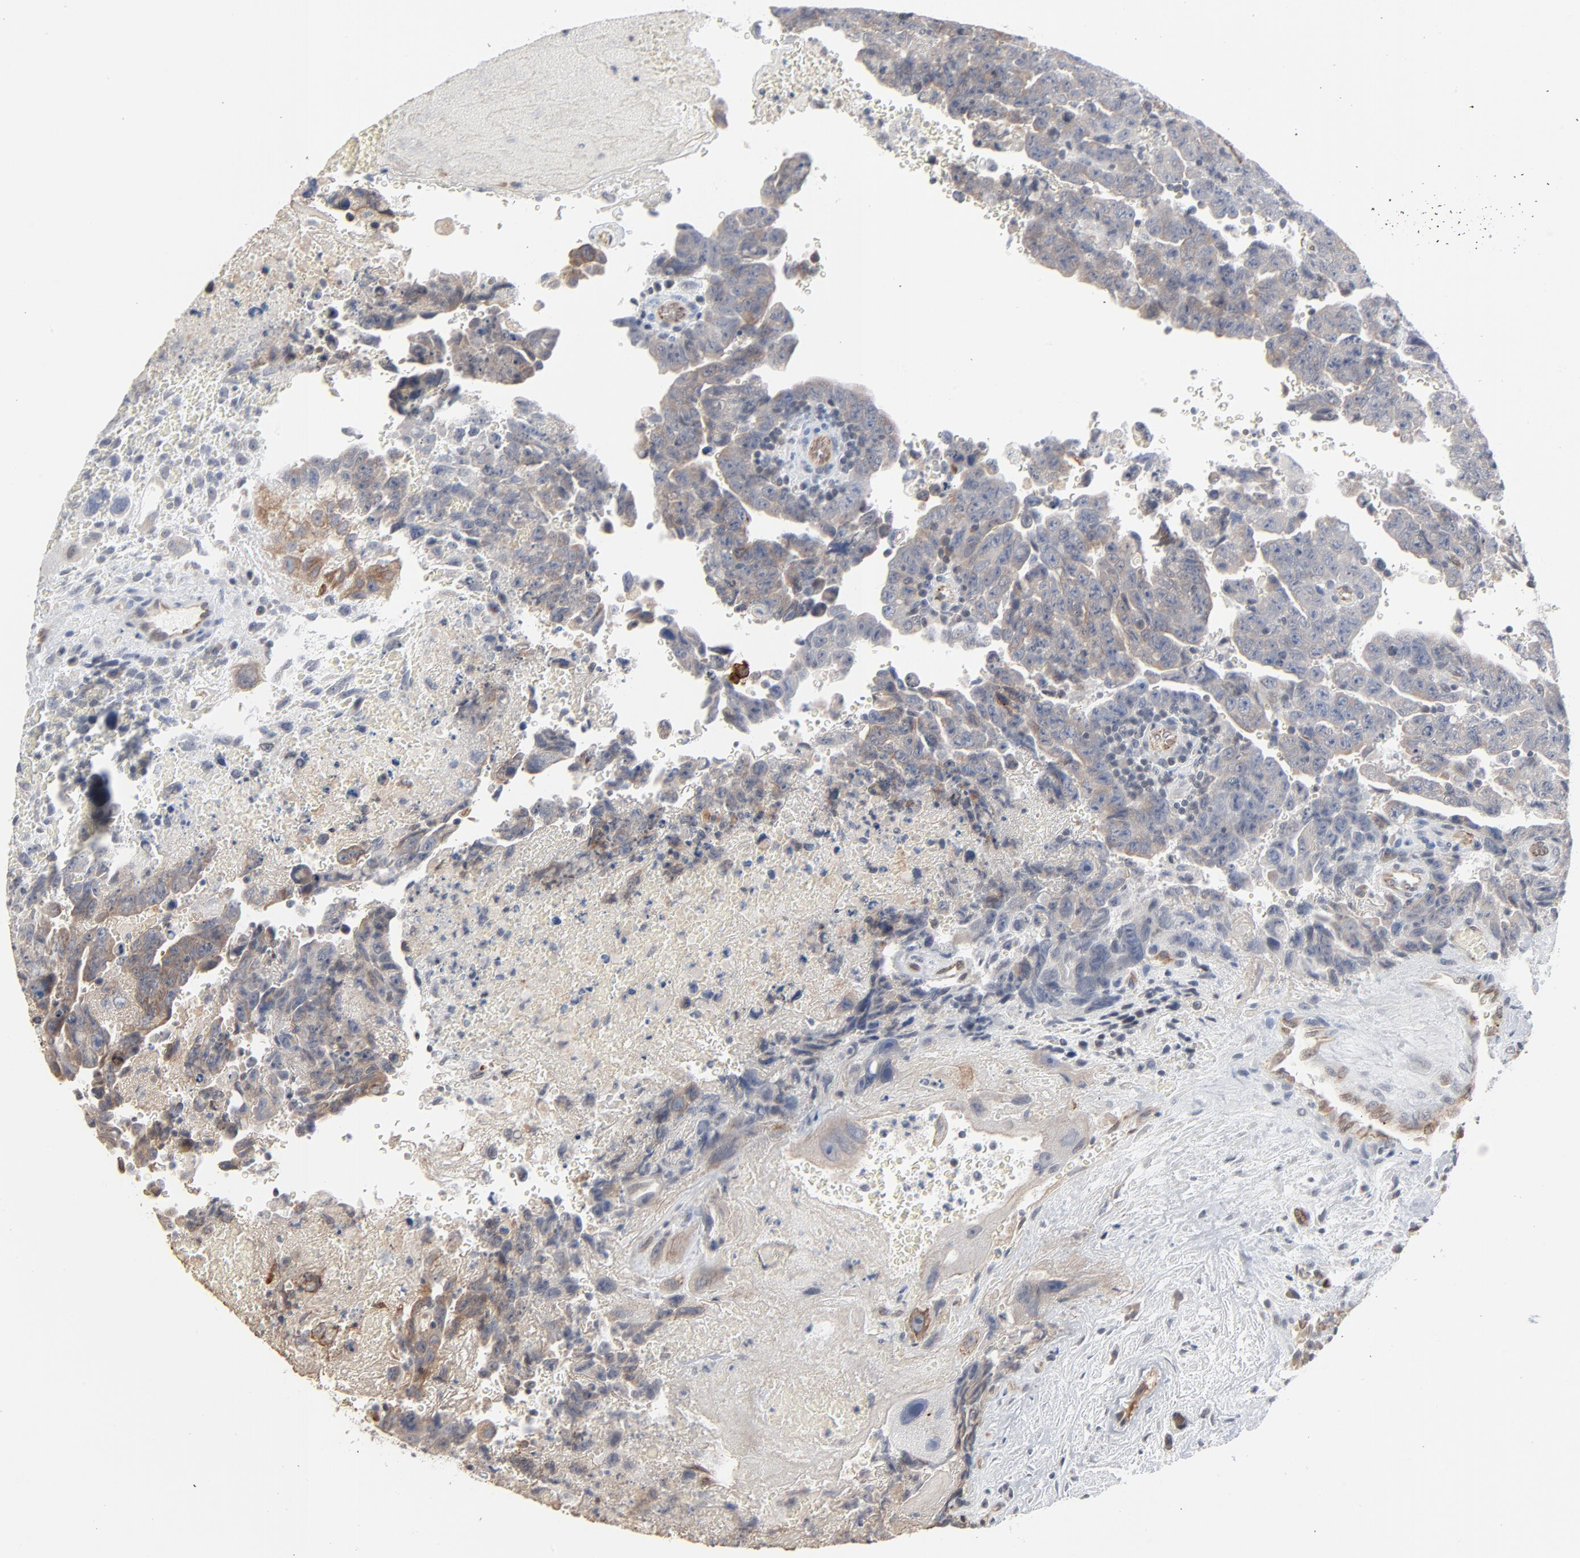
{"staining": {"intensity": "weak", "quantity": ">75%", "location": "cytoplasmic/membranous"}, "tissue": "testis cancer", "cell_type": "Tumor cells", "image_type": "cancer", "snomed": [{"axis": "morphology", "description": "Carcinoma, Embryonal, NOS"}, {"axis": "topography", "description": "Testis"}], "caption": "Human testis cancer stained with a protein marker demonstrates weak staining in tumor cells.", "gene": "ITPR3", "patient": {"sex": "male", "age": 28}}